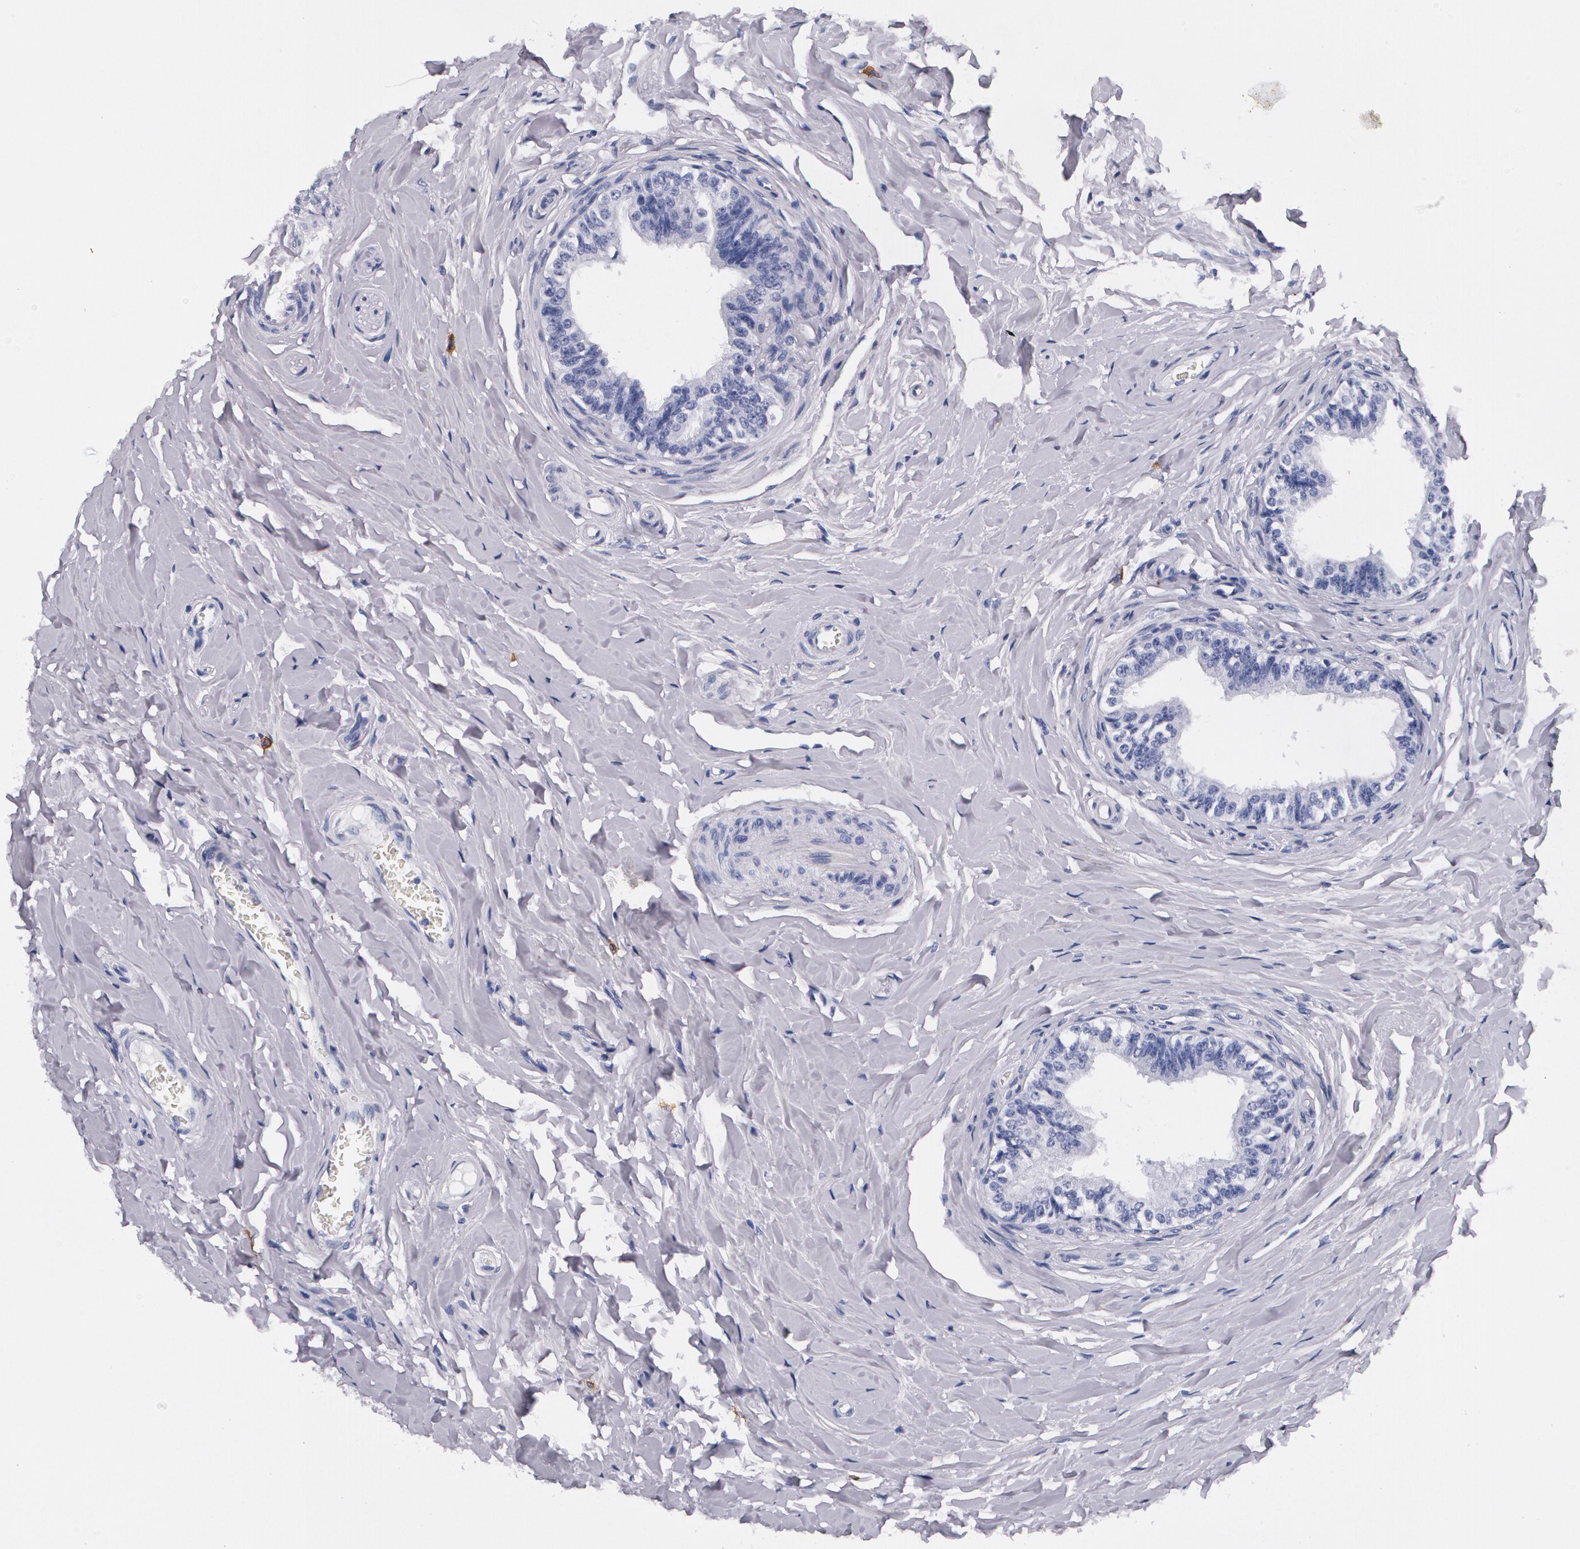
{"staining": {"intensity": "negative", "quantity": "none", "location": "none"}, "tissue": "epididymis", "cell_type": "Glandular cells", "image_type": "normal", "snomed": [{"axis": "morphology", "description": "Normal tissue, NOS"}, {"axis": "topography", "description": "Soft tissue"}, {"axis": "topography", "description": "Epididymis"}], "caption": "The IHC micrograph has no significant staining in glandular cells of epididymis.", "gene": "S100A8", "patient": {"sex": "male", "age": 26}}